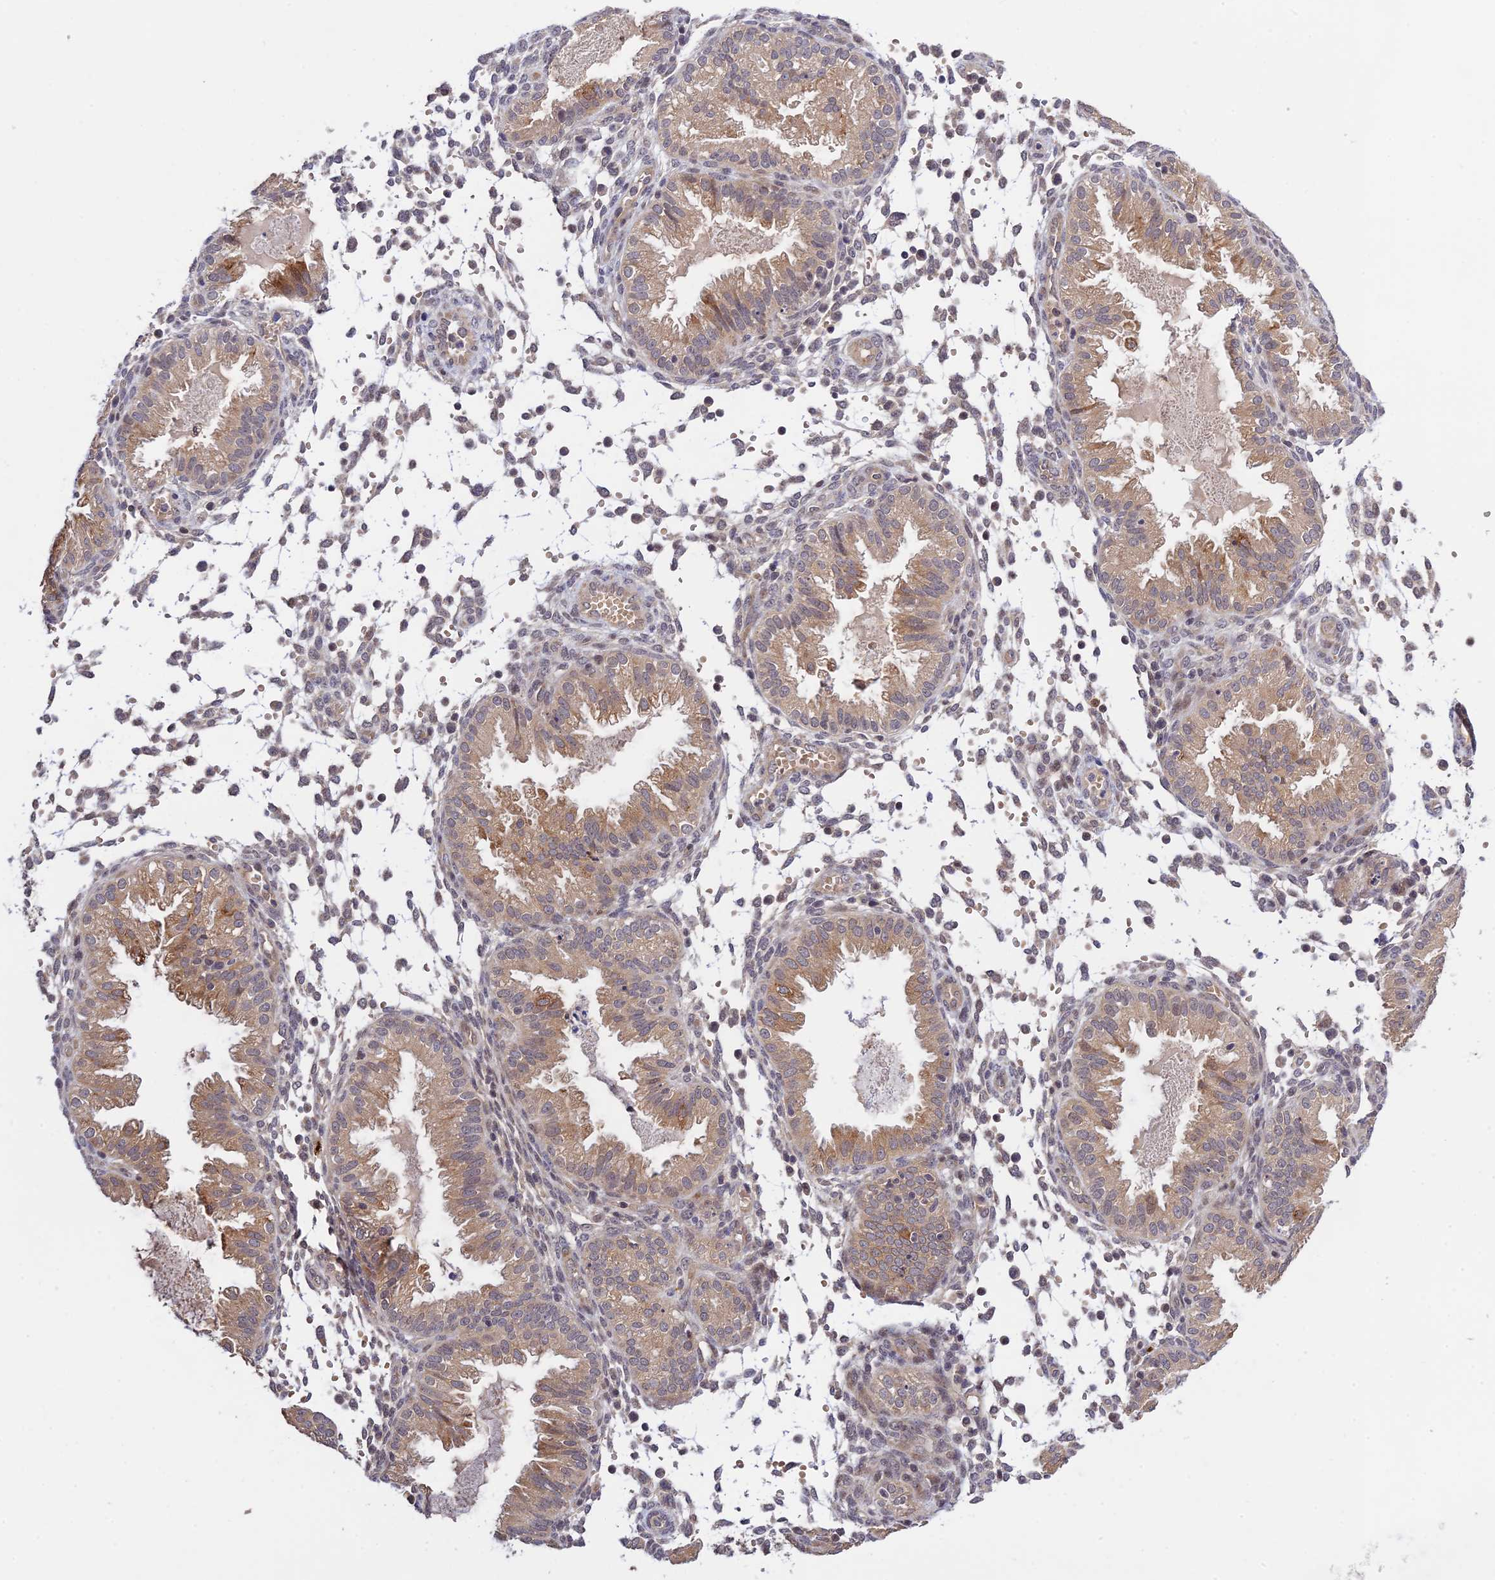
{"staining": {"intensity": "weak", "quantity": "<25%", "location": "cytoplasmic/membranous"}, "tissue": "endometrium", "cell_type": "Cells in endometrial stroma", "image_type": "normal", "snomed": [{"axis": "morphology", "description": "Normal tissue, NOS"}, {"axis": "topography", "description": "Endometrium"}], "caption": "Endometrium stained for a protein using IHC displays no positivity cells in endometrial stroma.", "gene": "CWH43", "patient": {"sex": "female", "age": 33}}